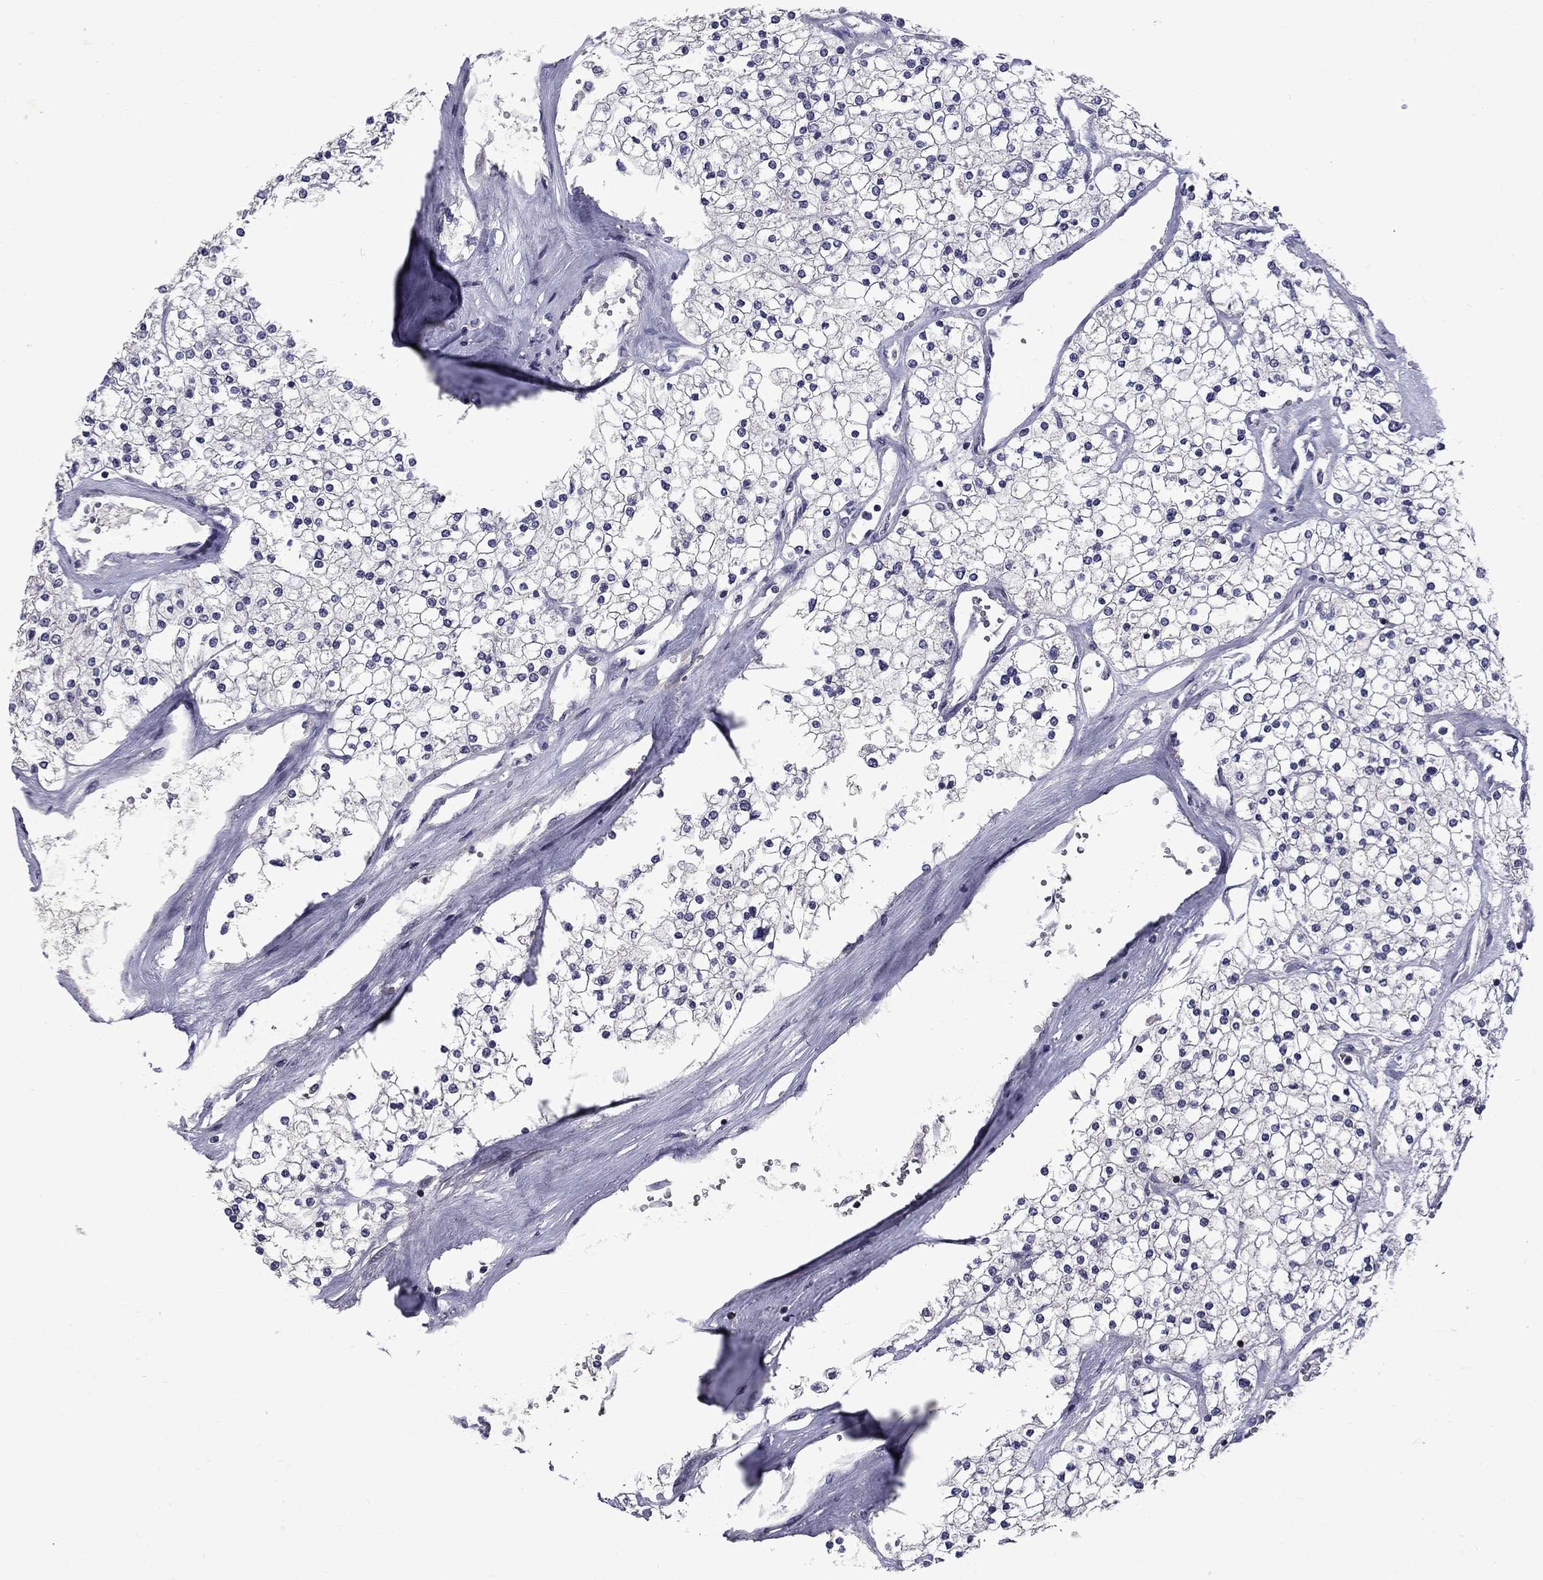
{"staining": {"intensity": "negative", "quantity": "none", "location": "none"}, "tissue": "renal cancer", "cell_type": "Tumor cells", "image_type": "cancer", "snomed": [{"axis": "morphology", "description": "Adenocarcinoma, NOS"}, {"axis": "topography", "description": "Kidney"}], "caption": "DAB immunohistochemical staining of renal cancer (adenocarcinoma) reveals no significant positivity in tumor cells. Brightfield microscopy of IHC stained with DAB (brown) and hematoxylin (blue), captured at high magnification.", "gene": "SNTA1", "patient": {"sex": "male", "age": 80}}